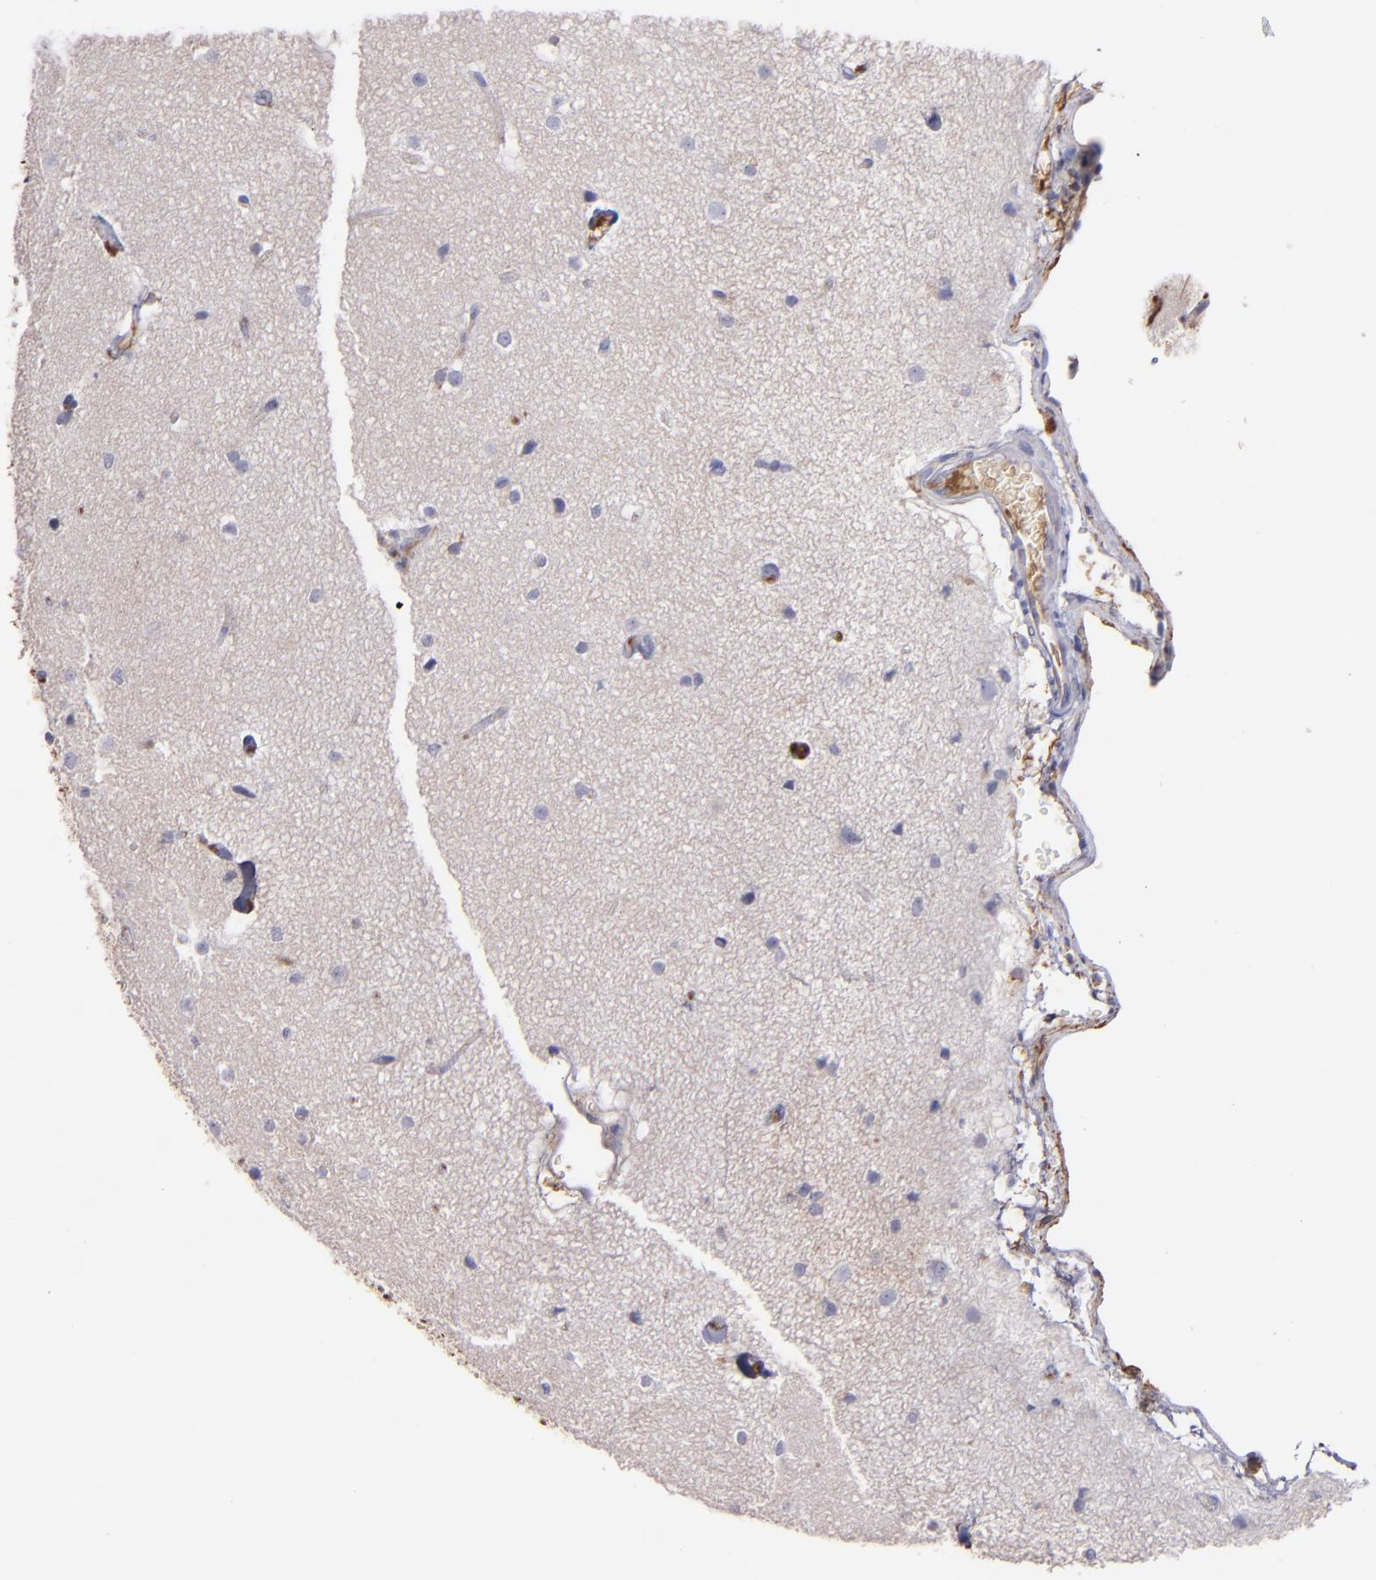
{"staining": {"intensity": "negative", "quantity": "none", "location": "none"}, "tissue": "glioma", "cell_type": "Tumor cells", "image_type": "cancer", "snomed": [{"axis": "morphology", "description": "Glioma, malignant, Low grade"}, {"axis": "topography", "description": "Cerebral cortex"}], "caption": "Tumor cells show no significant staining in malignant glioma (low-grade). (DAB IHC, high magnification).", "gene": "C1QA", "patient": {"sex": "female", "age": 47}}